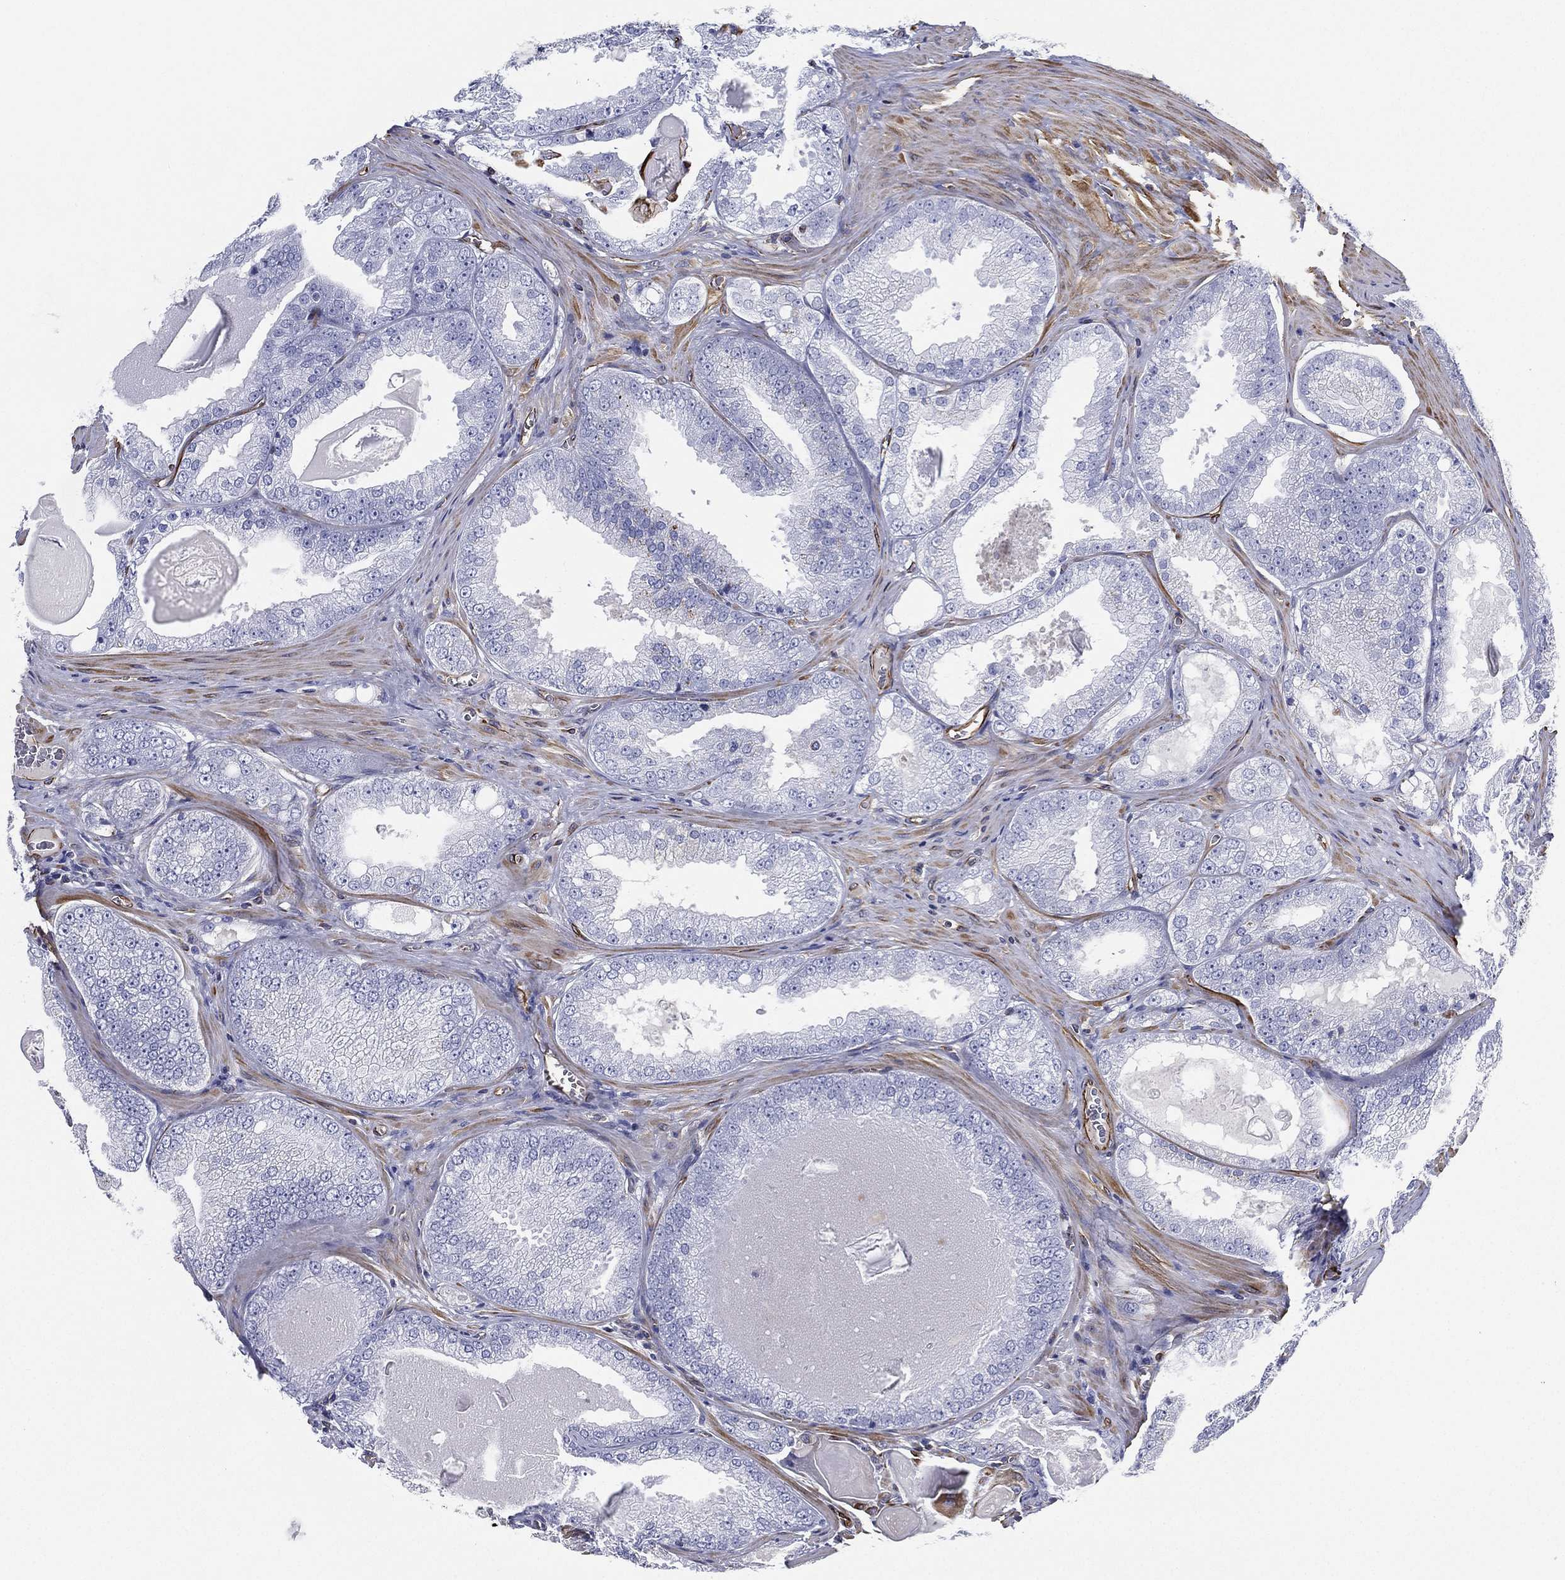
{"staining": {"intensity": "negative", "quantity": "none", "location": "none"}, "tissue": "prostate cancer", "cell_type": "Tumor cells", "image_type": "cancer", "snomed": [{"axis": "morphology", "description": "Adenocarcinoma, Low grade"}, {"axis": "topography", "description": "Prostate"}], "caption": "Prostate cancer (low-grade adenocarcinoma) was stained to show a protein in brown. There is no significant positivity in tumor cells.", "gene": "MAS1", "patient": {"sex": "male", "age": 72}}